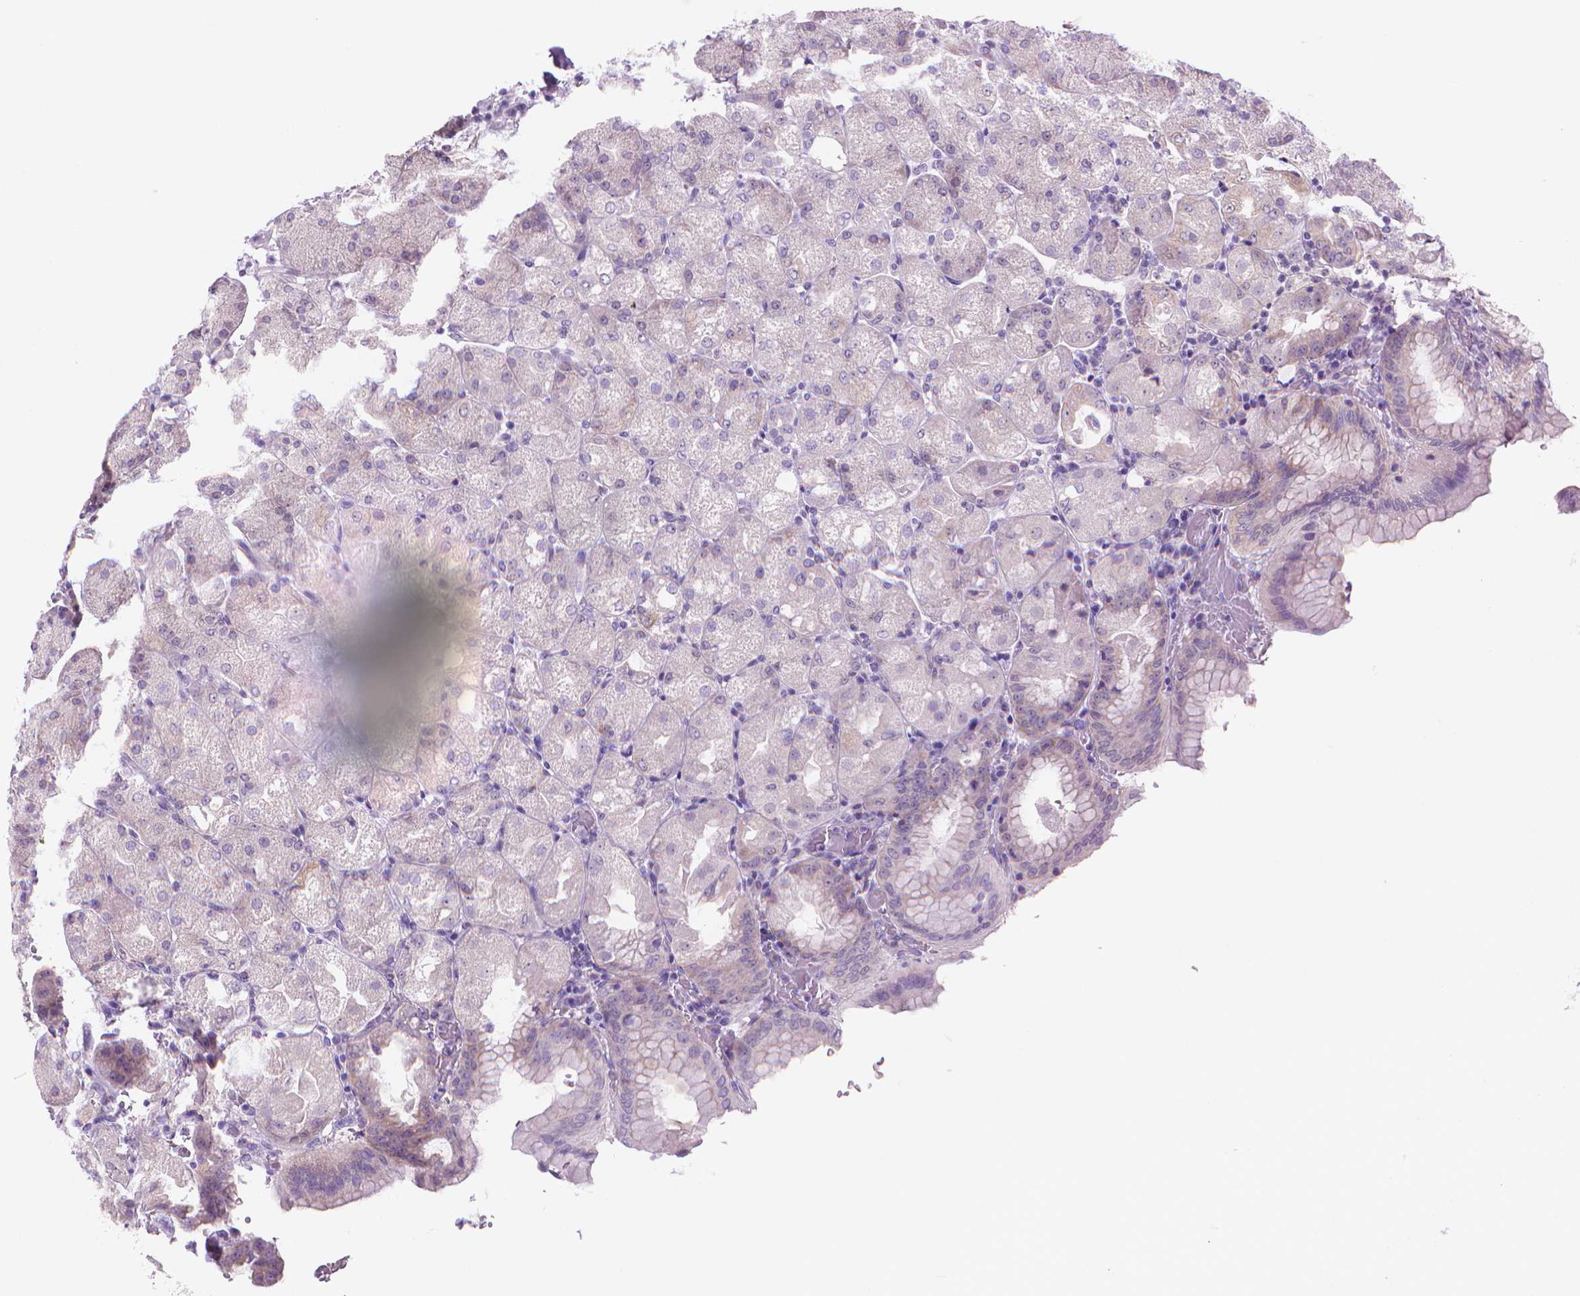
{"staining": {"intensity": "weak", "quantity": "<25%", "location": "cytoplasmic/membranous"}, "tissue": "stomach", "cell_type": "Glandular cells", "image_type": "normal", "snomed": [{"axis": "morphology", "description": "Normal tissue, NOS"}, {"axis": "topography", "description": "Stomach, upper"}, {"axis": "topography", "description": "Stomach"}, {"axis": "topography", "description": "Stomach, lower"}], "caption": "This histopathology image is of unremarkable stomach stained with IHC to label a protein in brown with the nuclei are counter-stained blue. There is no staining in glandular cells. Brightfield microscopy of IHC stained with DAB (brown) and hematoxylin (blue), captured at high magnification.", "gene": "ENSG00000187186", "patient": {"sex": "male", "age": 62}}